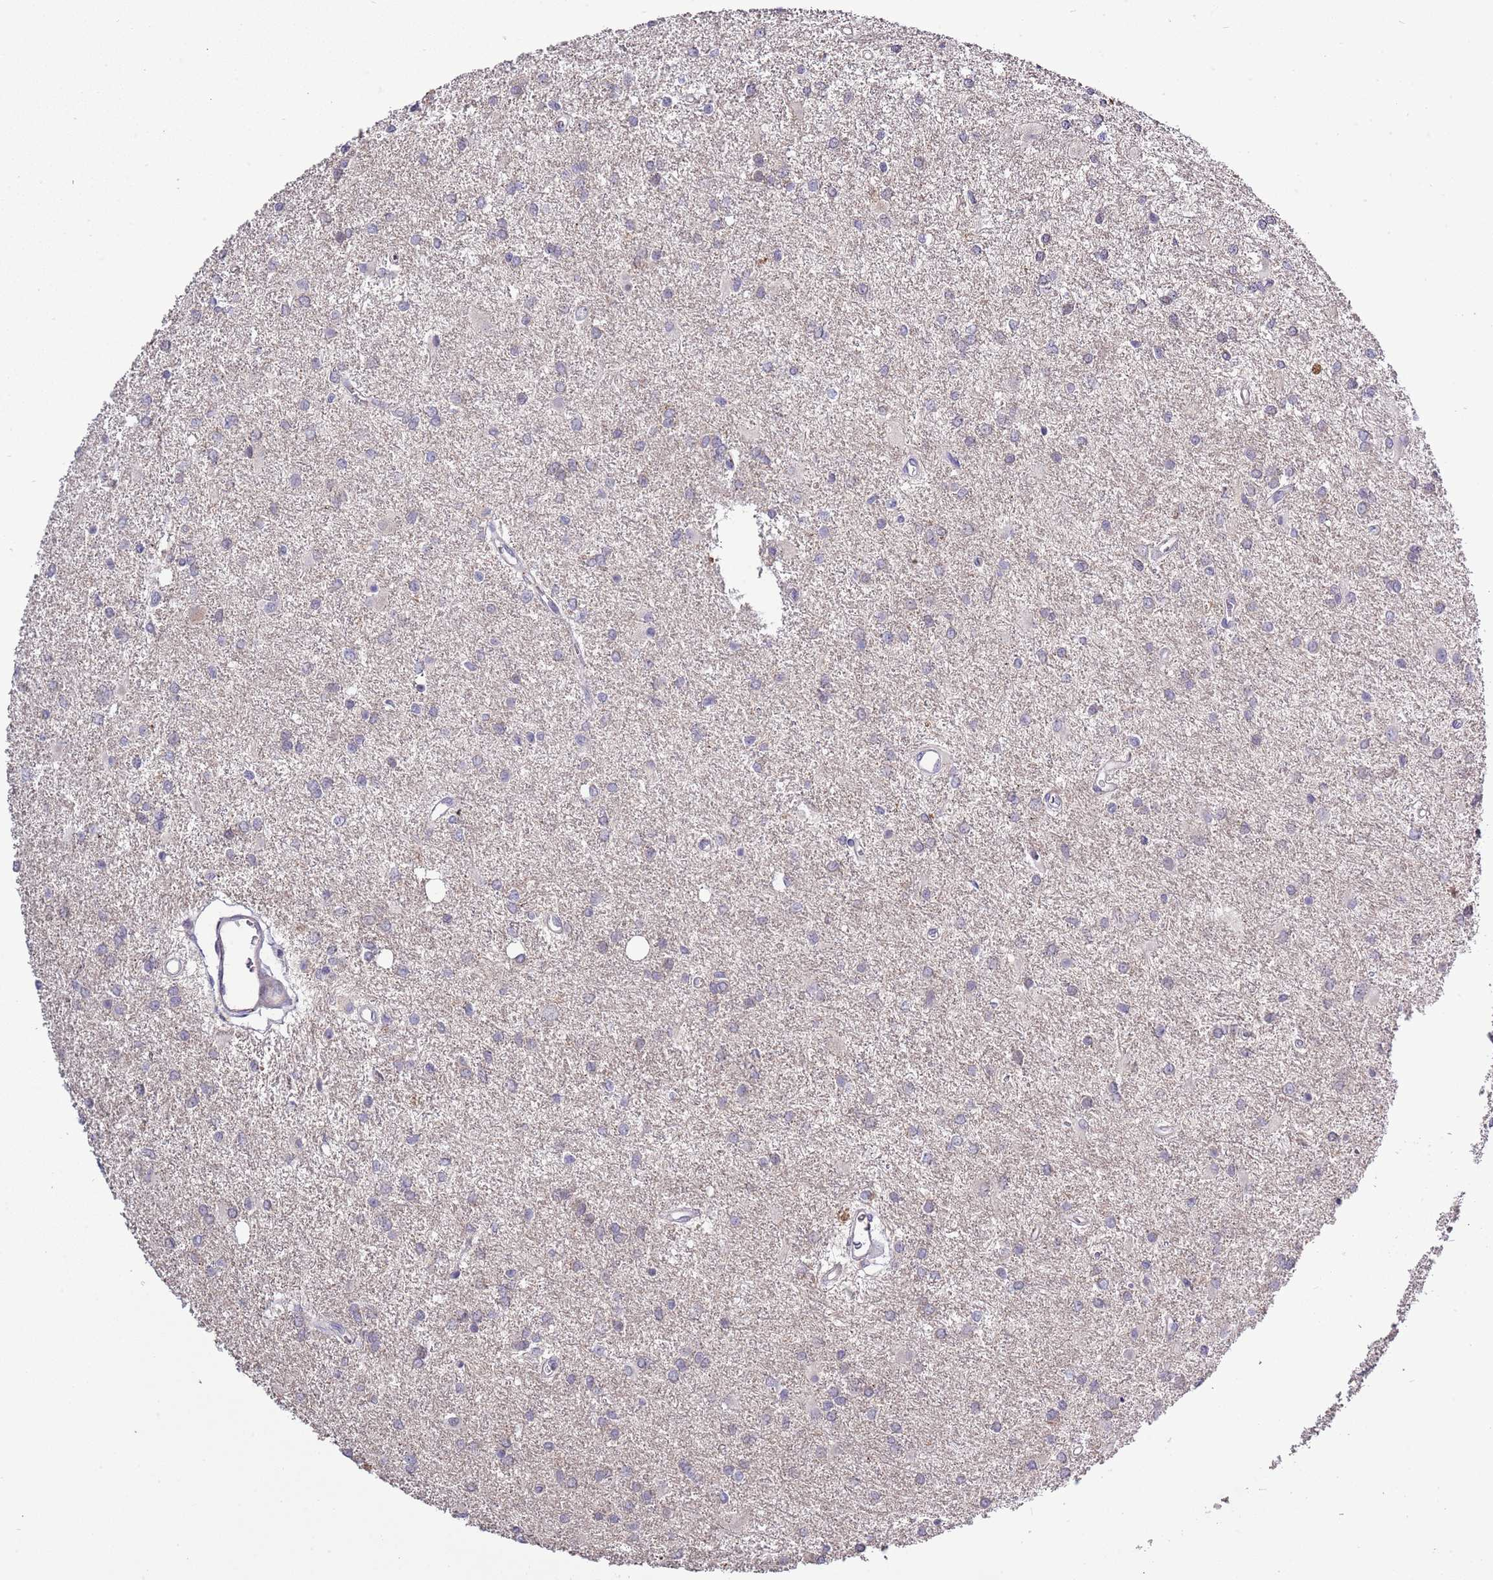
{"staining": {"intensity": "negative", "quantity": "none", "location": "none"}, "tissue": "glioma", "cell_type": "Tumor cells", "image_type": "cancer", "snomed": [{"axis": "morphology", "description": "Glioma, malignant, High grade"}, {"axis": "topography", "description": "Brain"}], "caption": "High power microscopy micrograph of an immunohistochemistry micrograph of malignant glioma (high-grade), revealing no significant staining in tumor cells. Brightfield microscopy of IHC stained with DAB (brown) and hematoxylin (blue), captured at high magnification.", "gene": "P2RY13", "patient": {"sex": "female", "age": 50}}